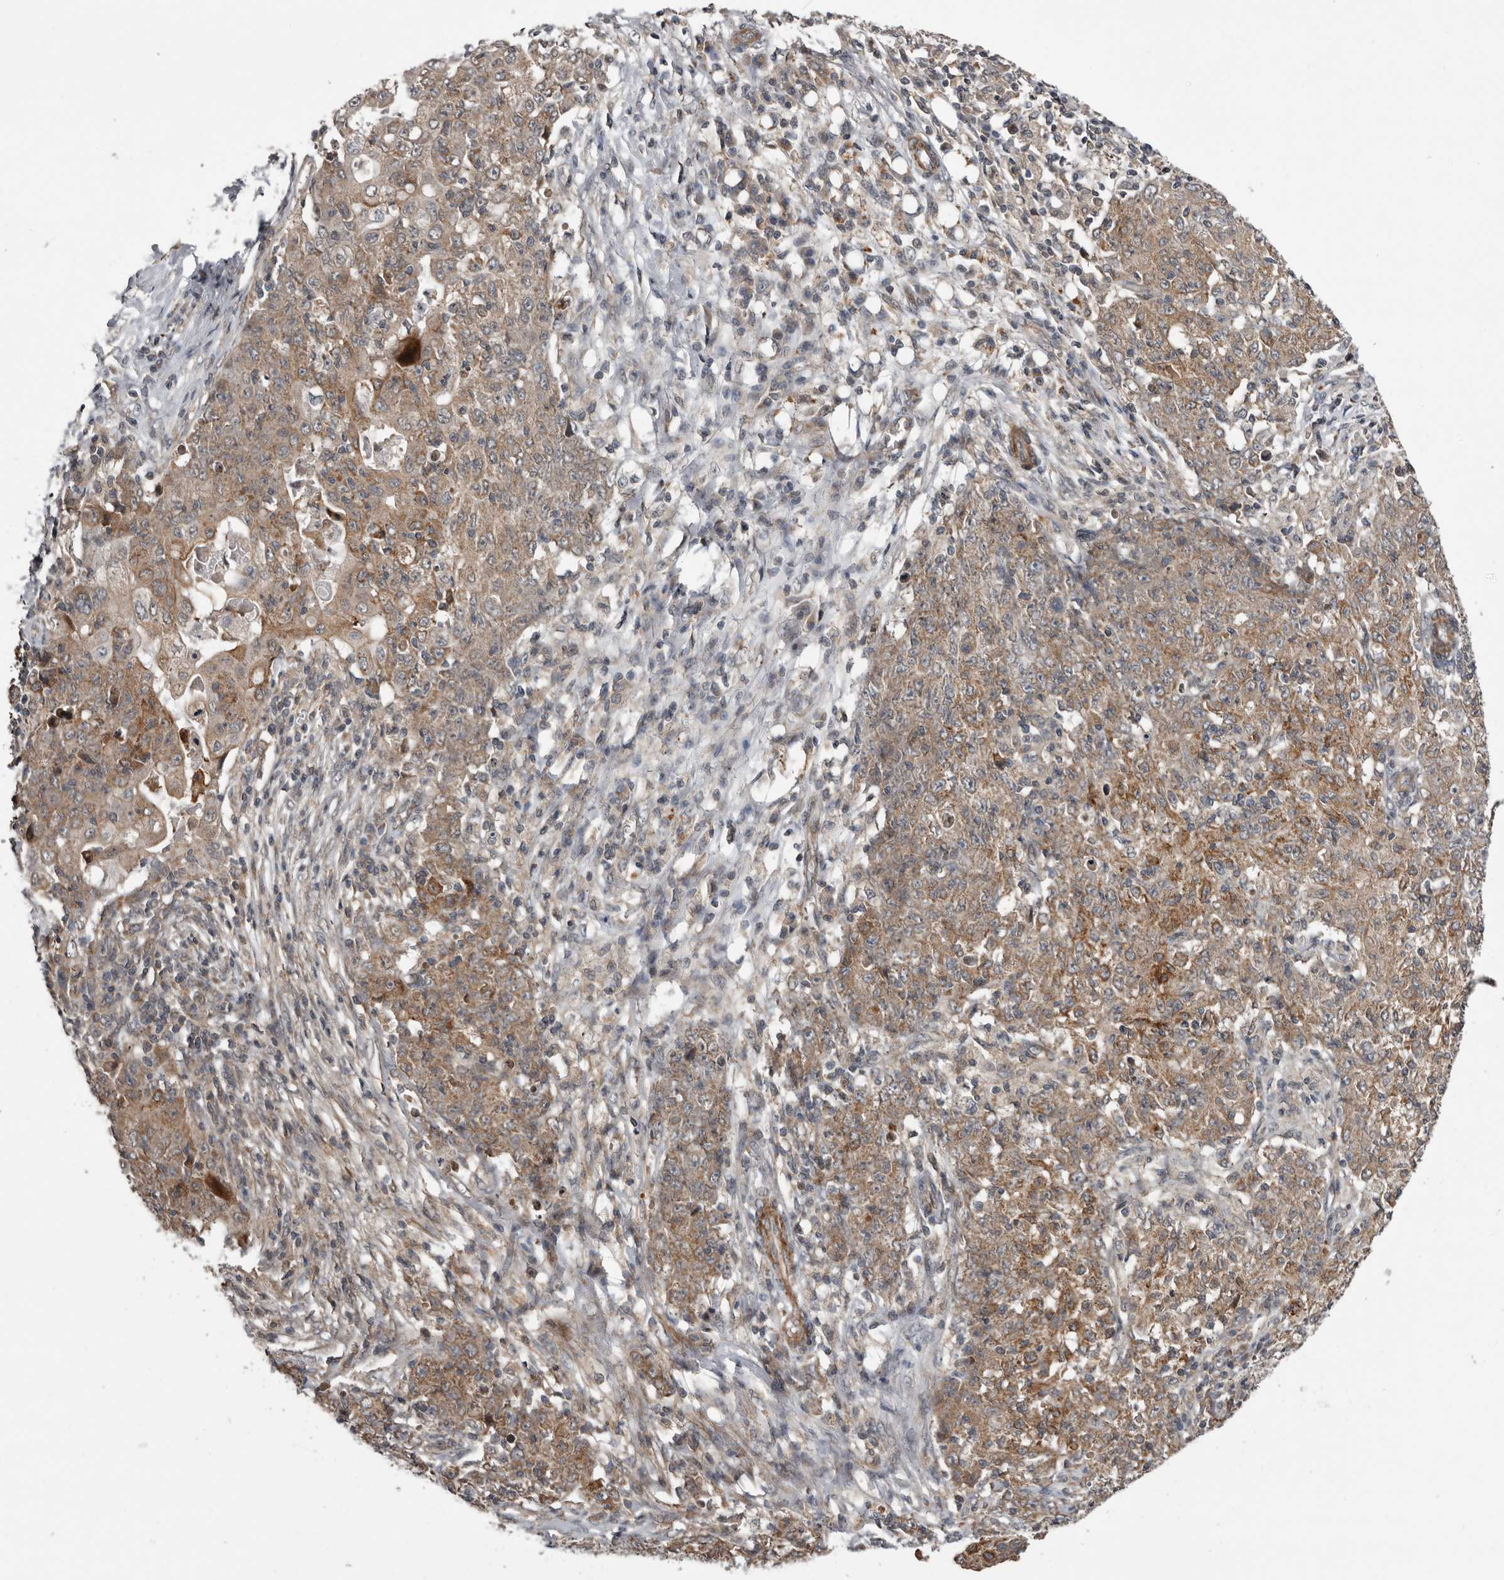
{"staining": {"intensity": "moderate", "quantity": ">75%", "location": "cytoplasmic/membranous"}, "tissue": "ovarian cancer", "cell_type": "Tumor cells", "image_type": "cancer", "snomed": [{"axis": "morphology", "description": "Carcinoma, endometroid"}, {"axis": "topography", "description": "Ovary"}], "caption": "The image reveals a brown stain indicating the presence of a protein in the cytoplasmic/membranous of tumor cells in ovarian cancer. Using DAB (3,3'-diaminobenzidine) (brown) and hematoxylin (blue) stains, captured at high magnification using brightfield microscopy.", "gene": "FGFR4", "patient": {"sex": "female", "age": 42}}